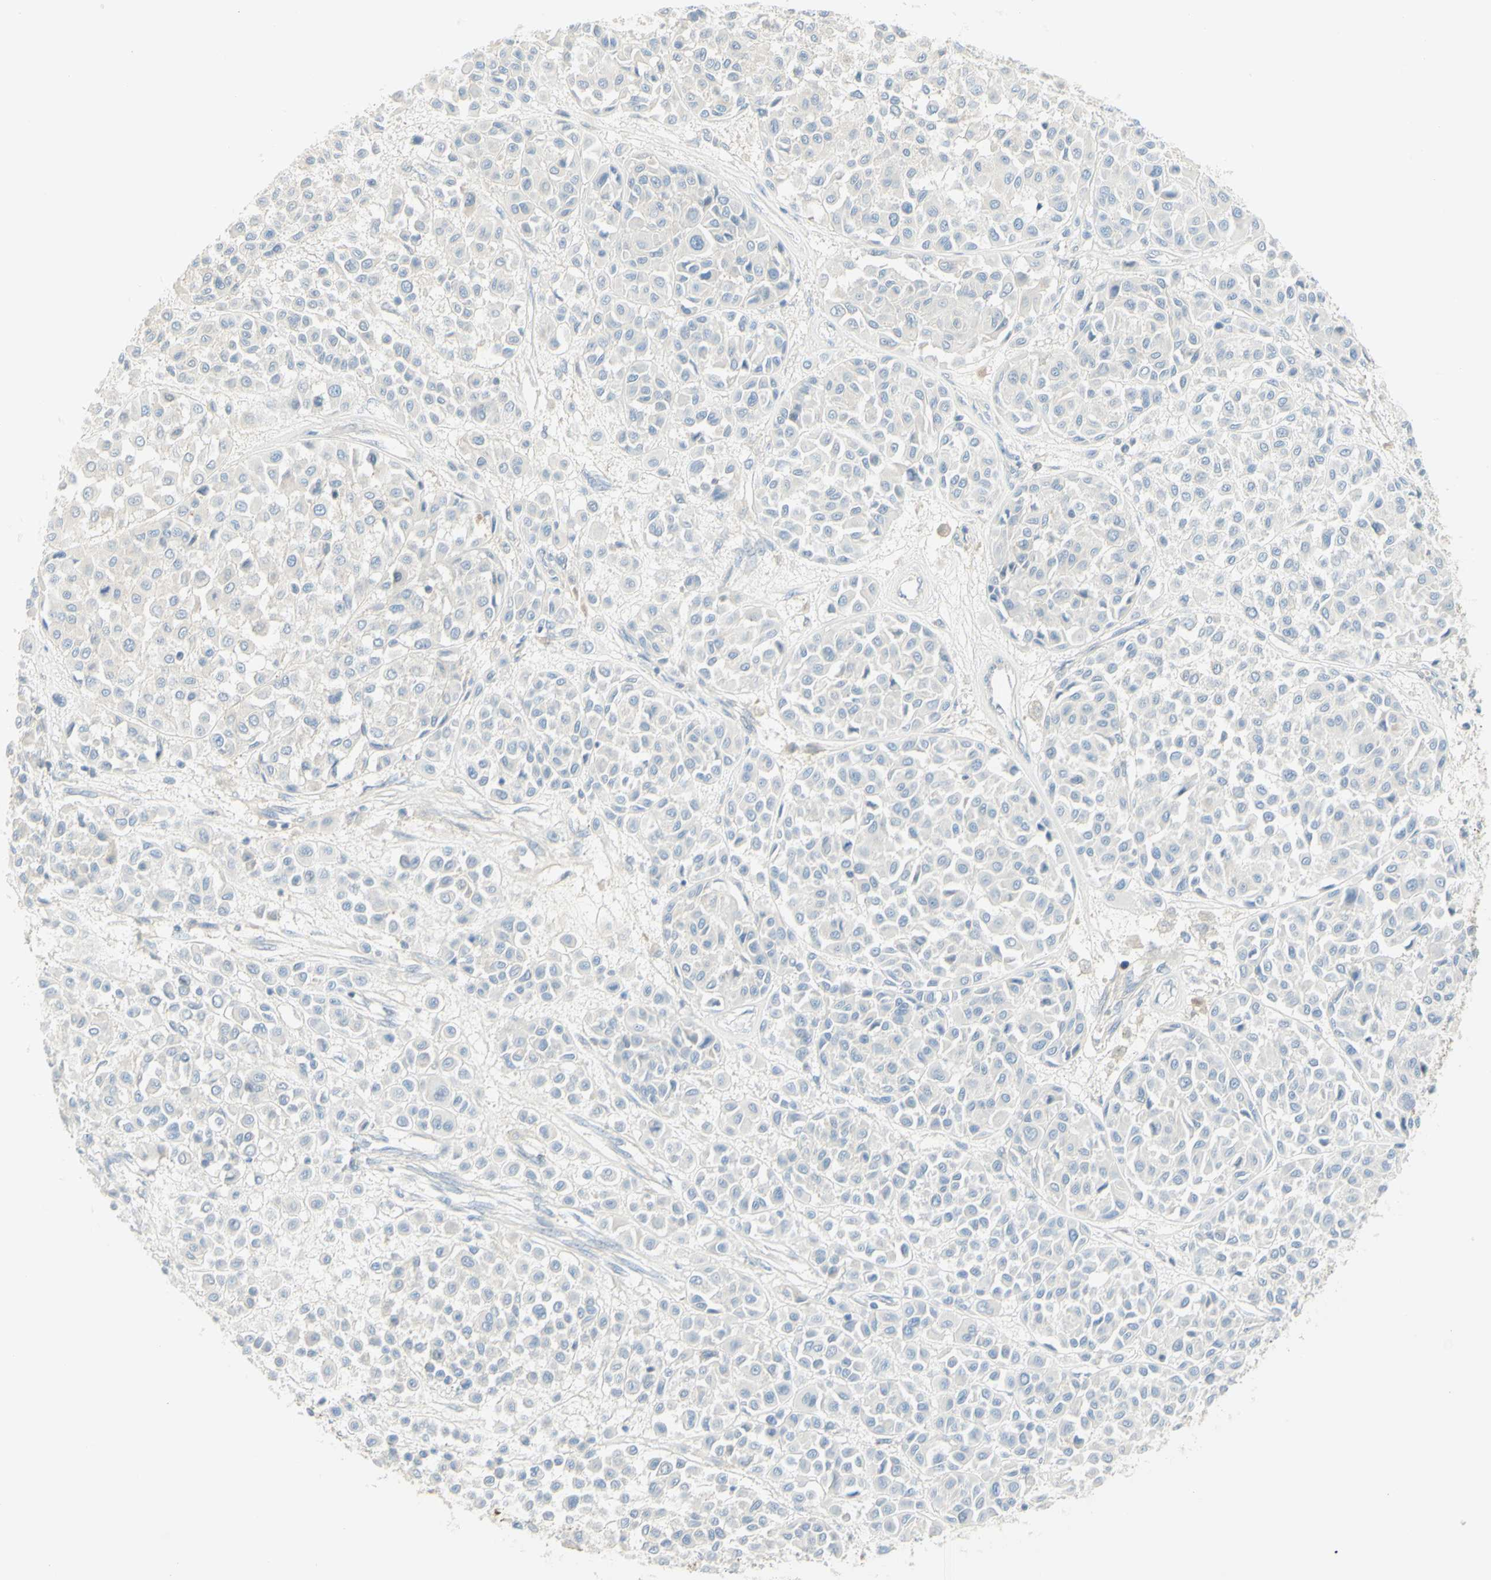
{"staining": {"intensity": "negative", "quantity": "none", "location": "none"}, "tissue": "melanoma", "cell_type": "Tumor cells", "image_type": "cancer", "snomed": [{"axis": "morphology", "description": "Malignant melanoma, Metastatic site"}, {"axis": "topography", "description": "Soft tissue"}], "caption": "Image shows no protein staining in tumor cells of malignant melanoma (metastatic site) tissue.", "gene": "MTM1", "patient": {"sex": "male", "age": 41}}